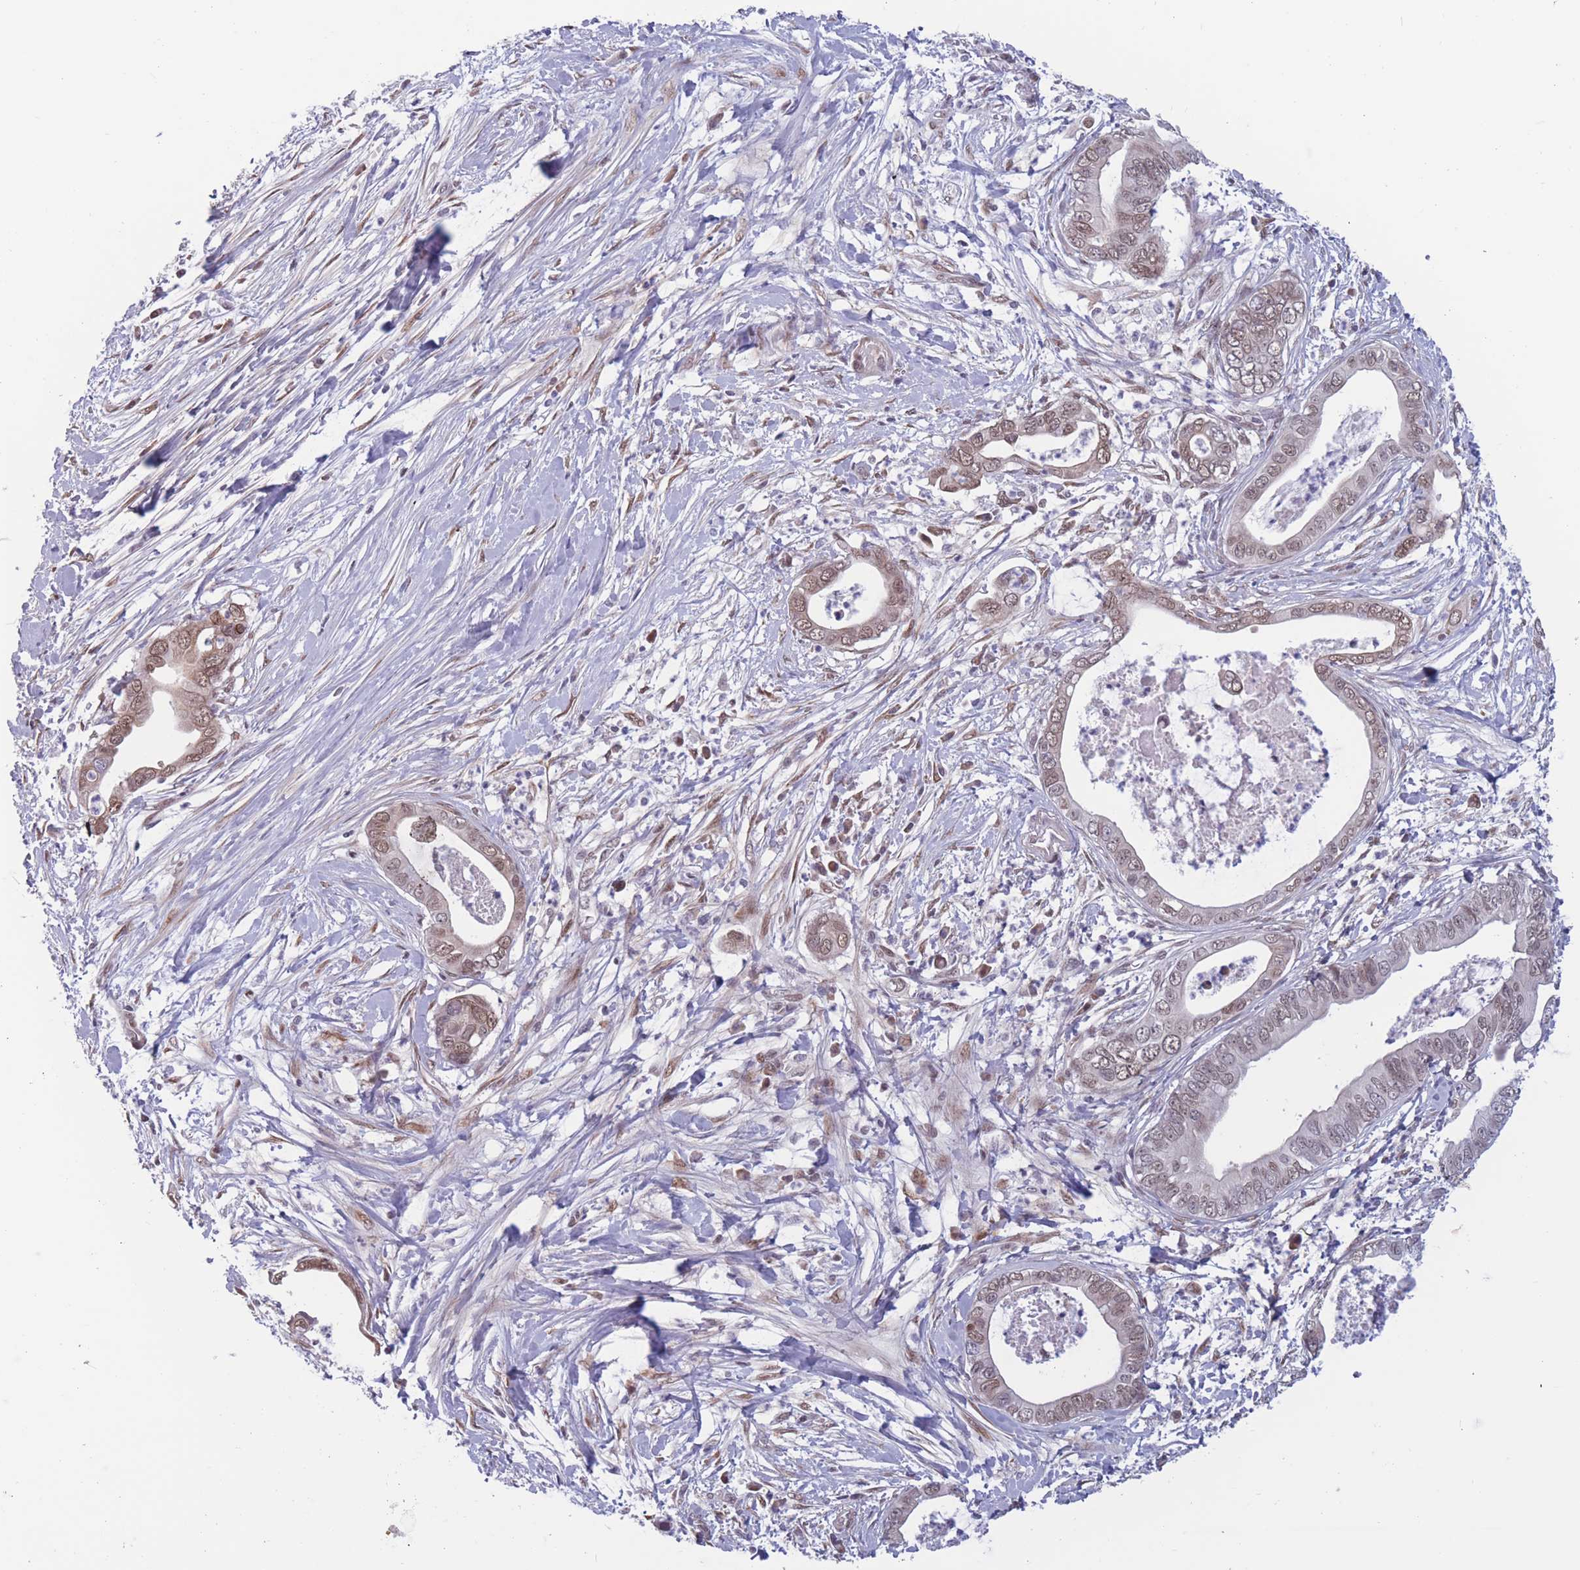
{"staining": {"intensity": "moderate", "quantity": ">75%", "location": "nuclear"}, "tissue": "pancreatic cancer", "cell_type": "Tumor cells", "image_type": "cancer", "snomed": [{"axis": "morphology", "description": "Adenocarcinoma, NOS"}, {"axis": "topography", "description": "Pancreas"}], "caption": "A medium amount of moderate nuclear expression is identified in about >75% of tumor cells in adenocarcinoma (pancreatic) tissue.", "gene": "BCL9L", "patient": {"sex": "male", "age": 75}}